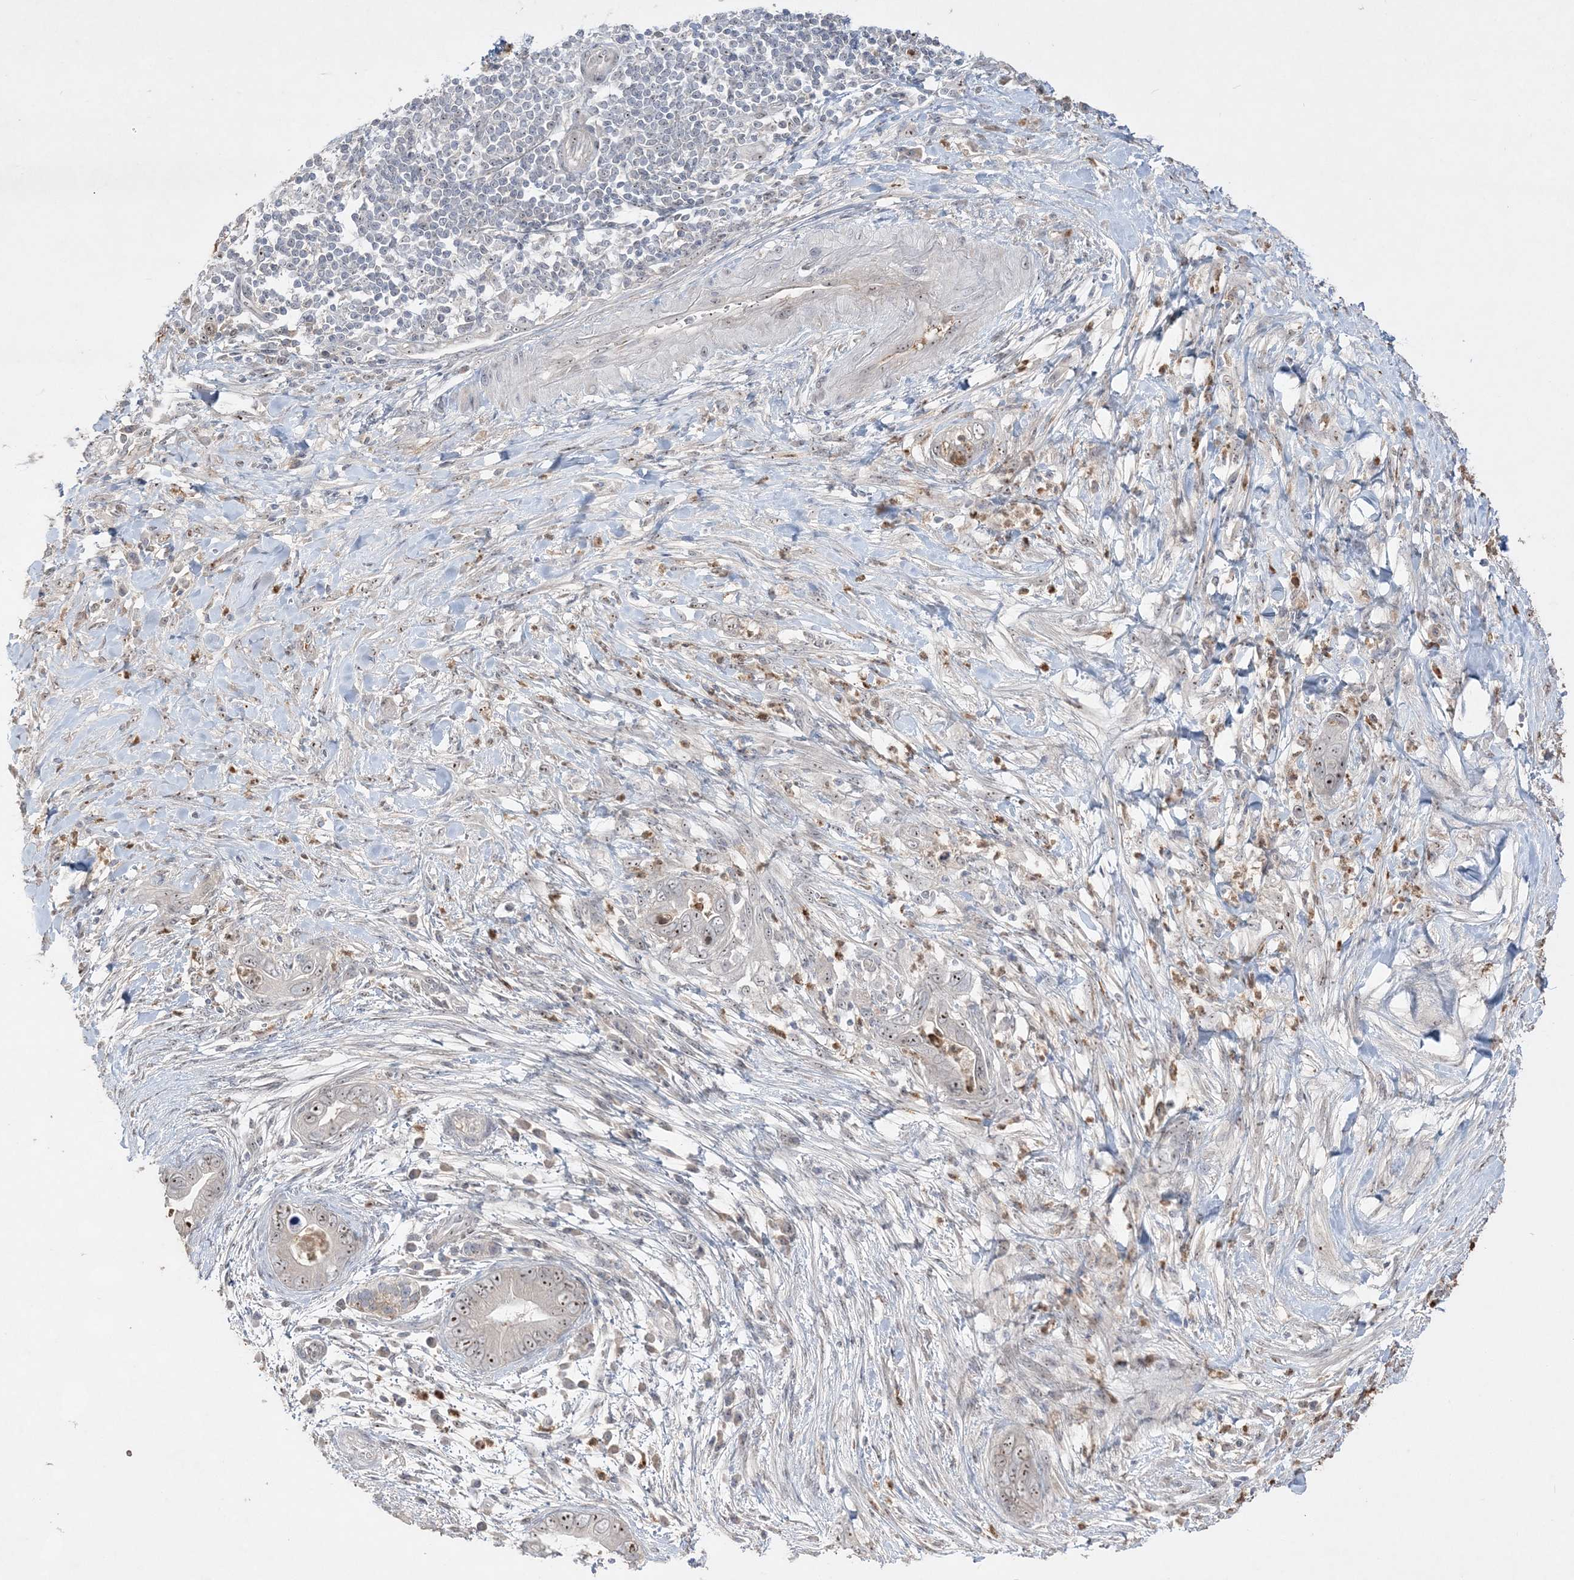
{"staining": {"intensity": "moderate", "quantity": "<25%", "location": "nuclear"}, "tissue": "pancreatic cancer", "cell_type": "Tumor cells", "image_type": "cancer", "snomed": [{"axis": "morphology", "description": "Adenocarcinoma, NOS"}, {"axis": "topography", "description": "Pancreas"}], "caption": "A micrograph of human adenocarcinoma (pancreatic) stained for a protein exhibits moderate nuclear brown staining in tumor cells.", "gene": "NOP16", "patient": {"sex": "male", "age": 75}}